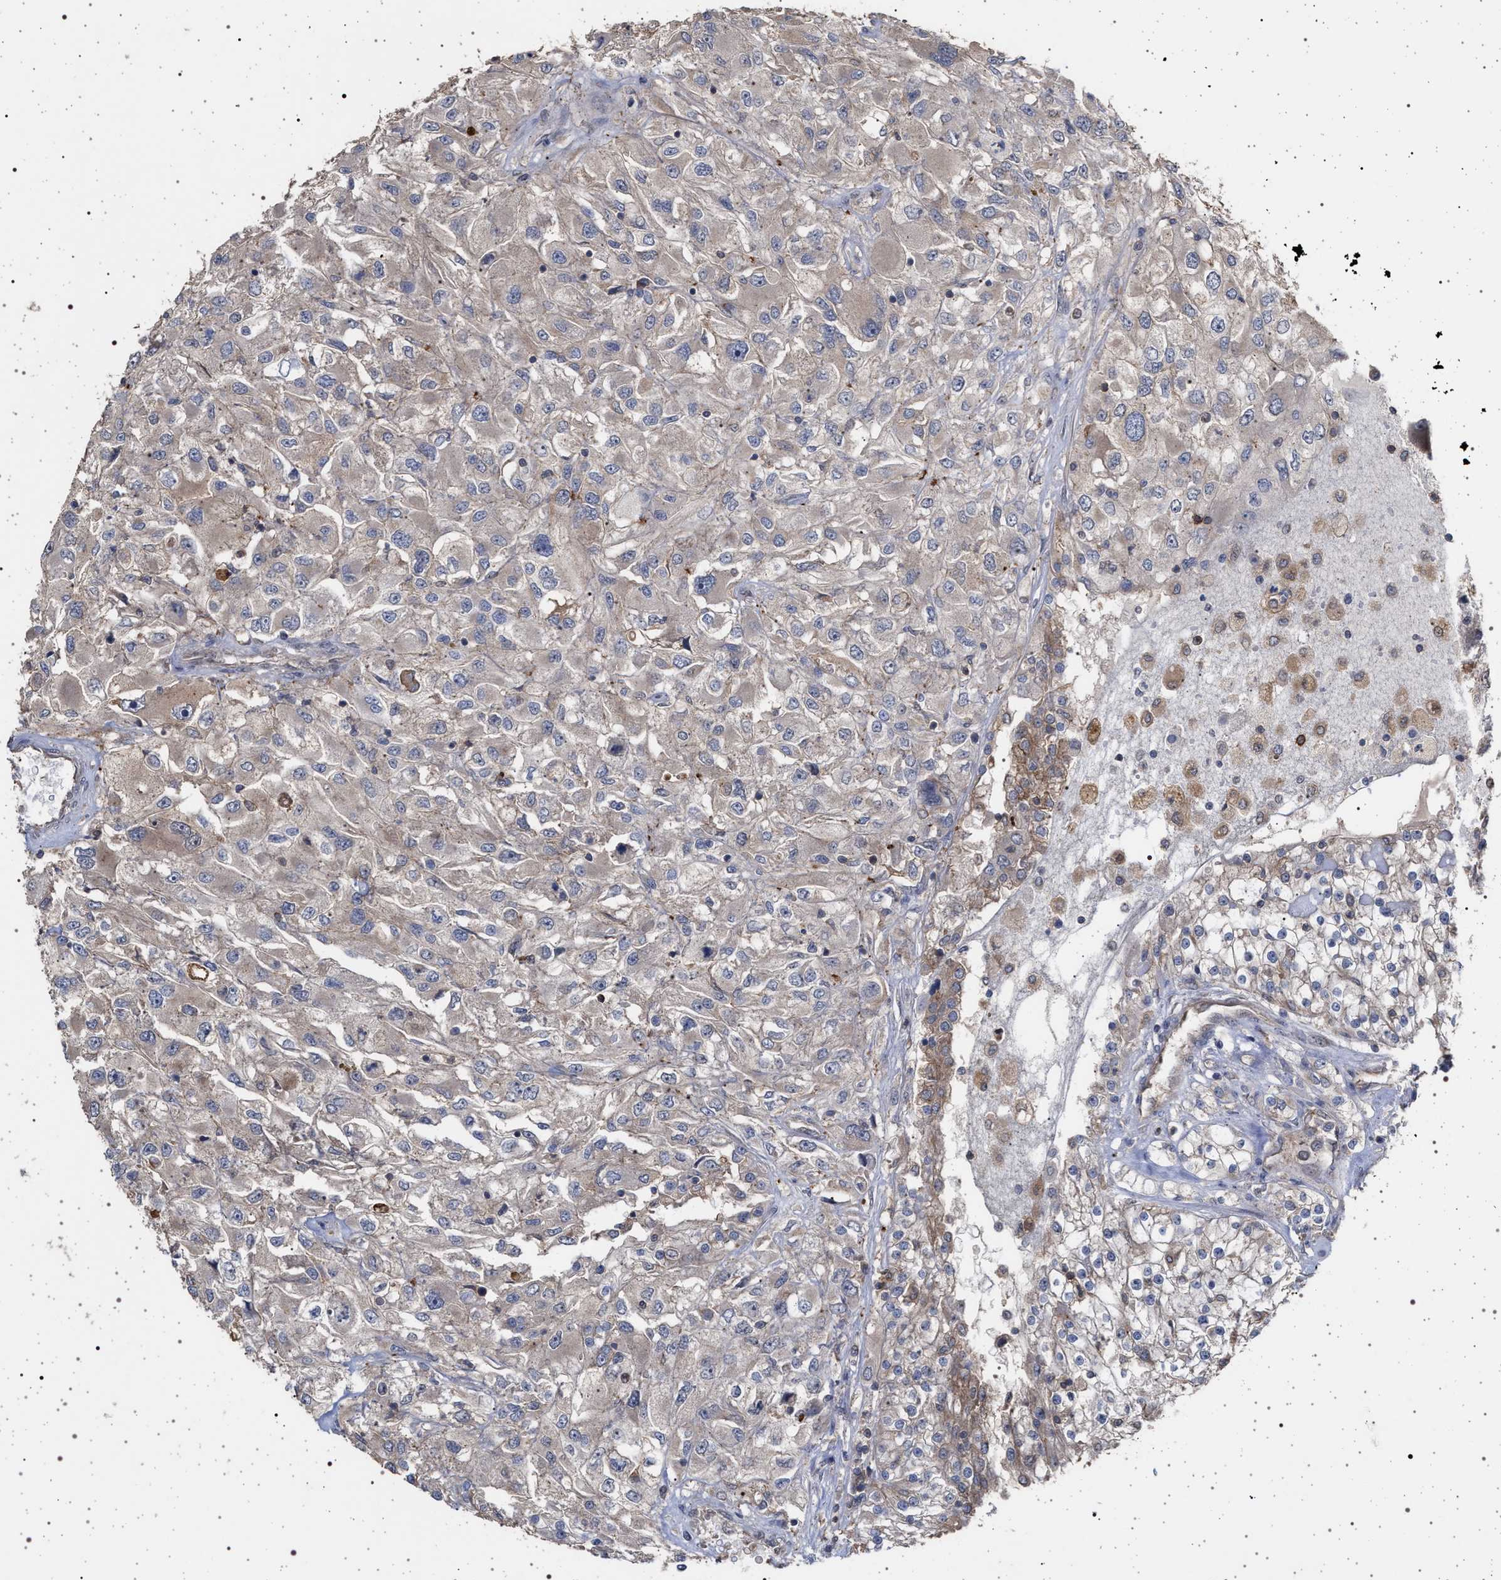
{"staining": {"intensity": "weak", "quantity": "<25%", "location": "cytoplasmic/membranous"}, "tissue": "renal cancer", "cell_type": "Tumor cells", "image_type": "cancer", "snomed": [{"axis": "morphology", "description": "Adenocarcinoma, NOS"}, {"axis": "topography", "description": "Kidney"}], "caption": "Renal cancer was stained to show a protein in brown. There is no significant positivity in tumor cells.", "gene": "IFT20", "patient": {"sex": "female", "age": 52}}